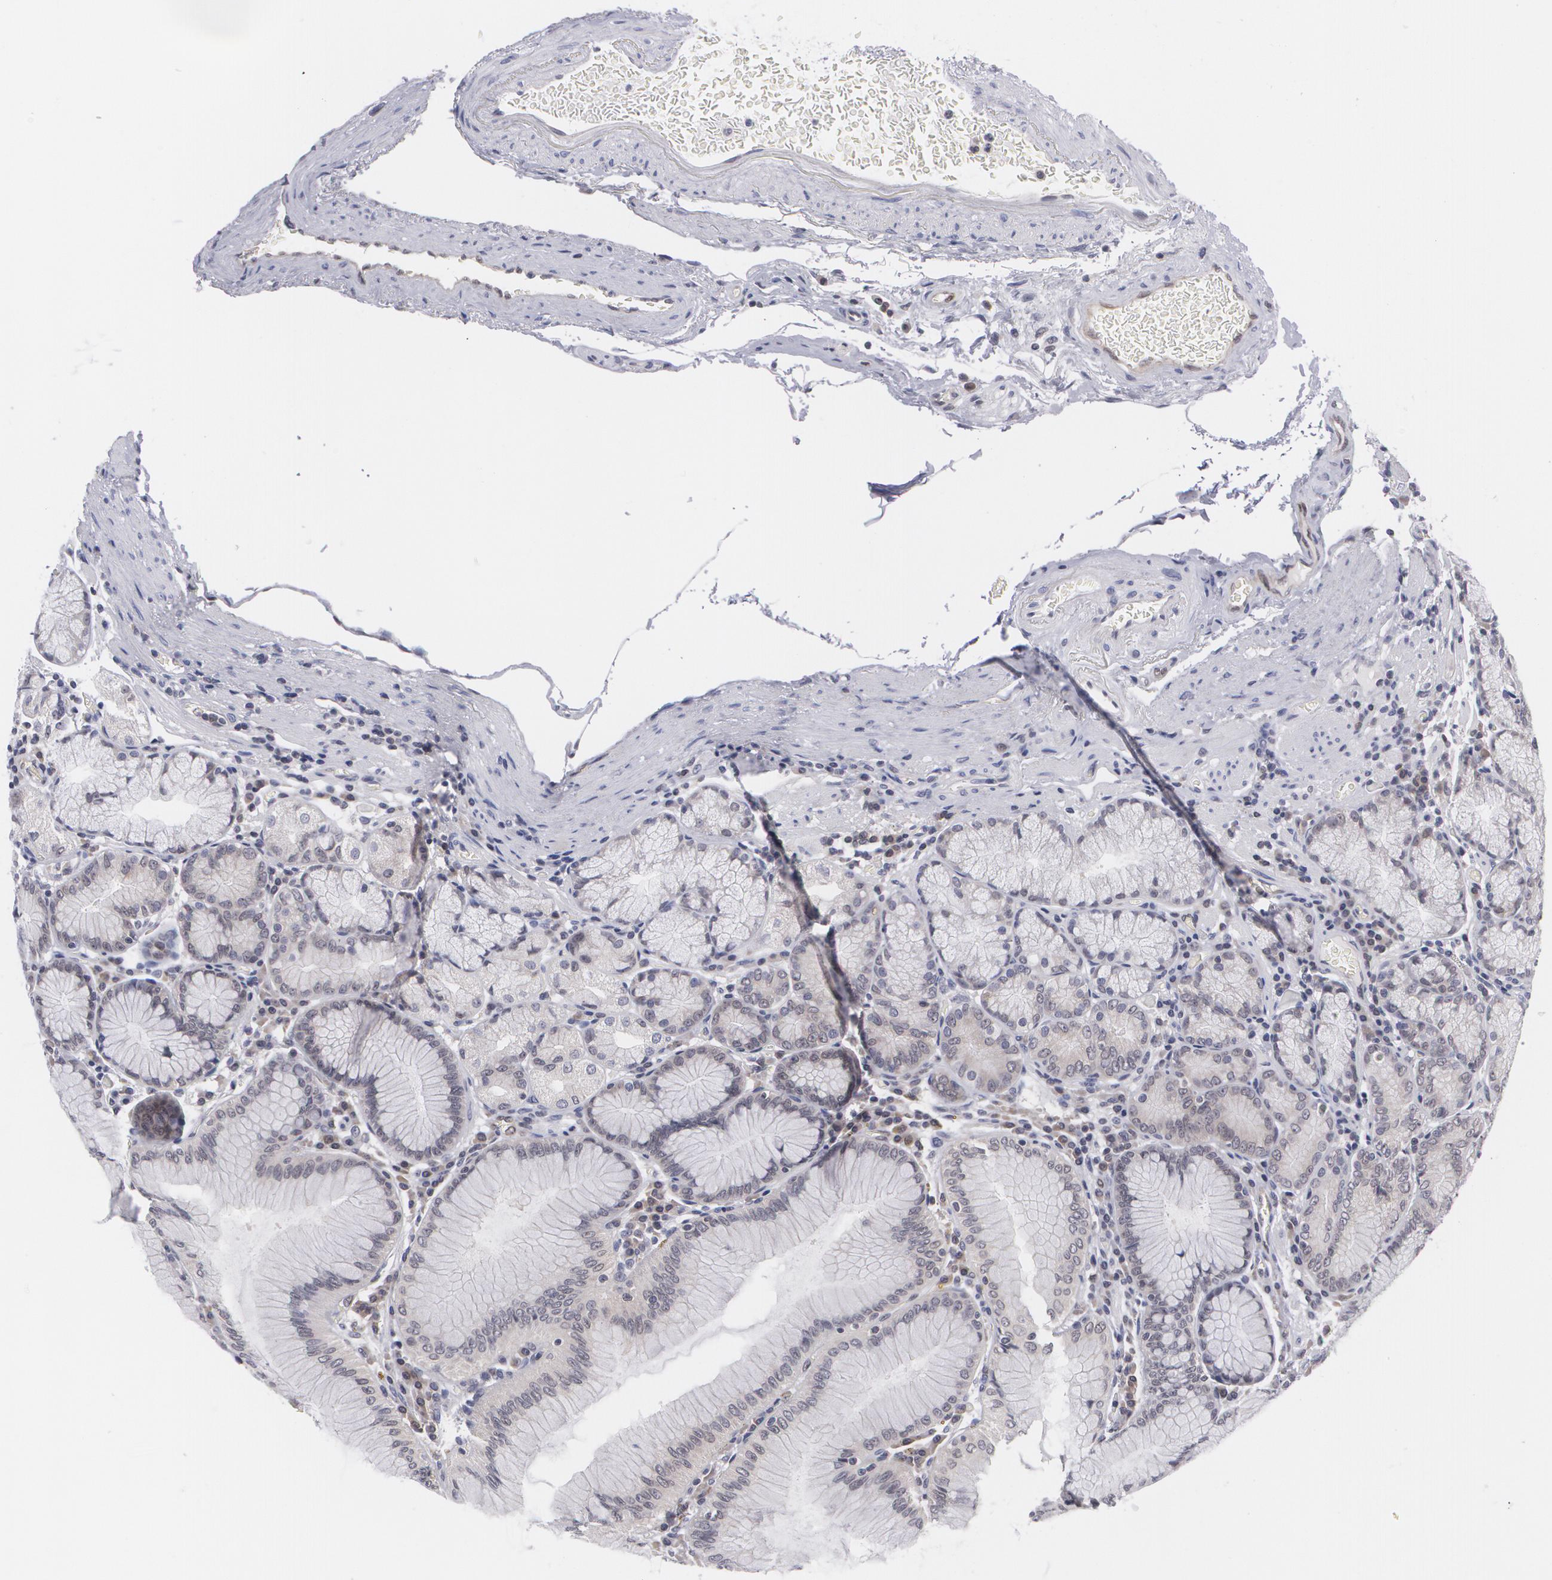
{"staining": {"intensity": "weak", "quantity": "25%-75%", "location": "cytoplasmic/membranous"}, "tissue": "stomach", "cell_type": "Glandular cells", "image_type": "normal", "snomed": [{"axis": "morphology", "description": "Normal tissue, NOS"}, {"axis": "topography", "description": "Stomach, lower"}], "caption": "DAB immunohistochemical staining of normal stomach shows weak cytoplasmic/membranous protein expression in about 25%-75% of glandular cells.", "gene": "BCL10", "patient": {"sex": "female", "age": 93}}